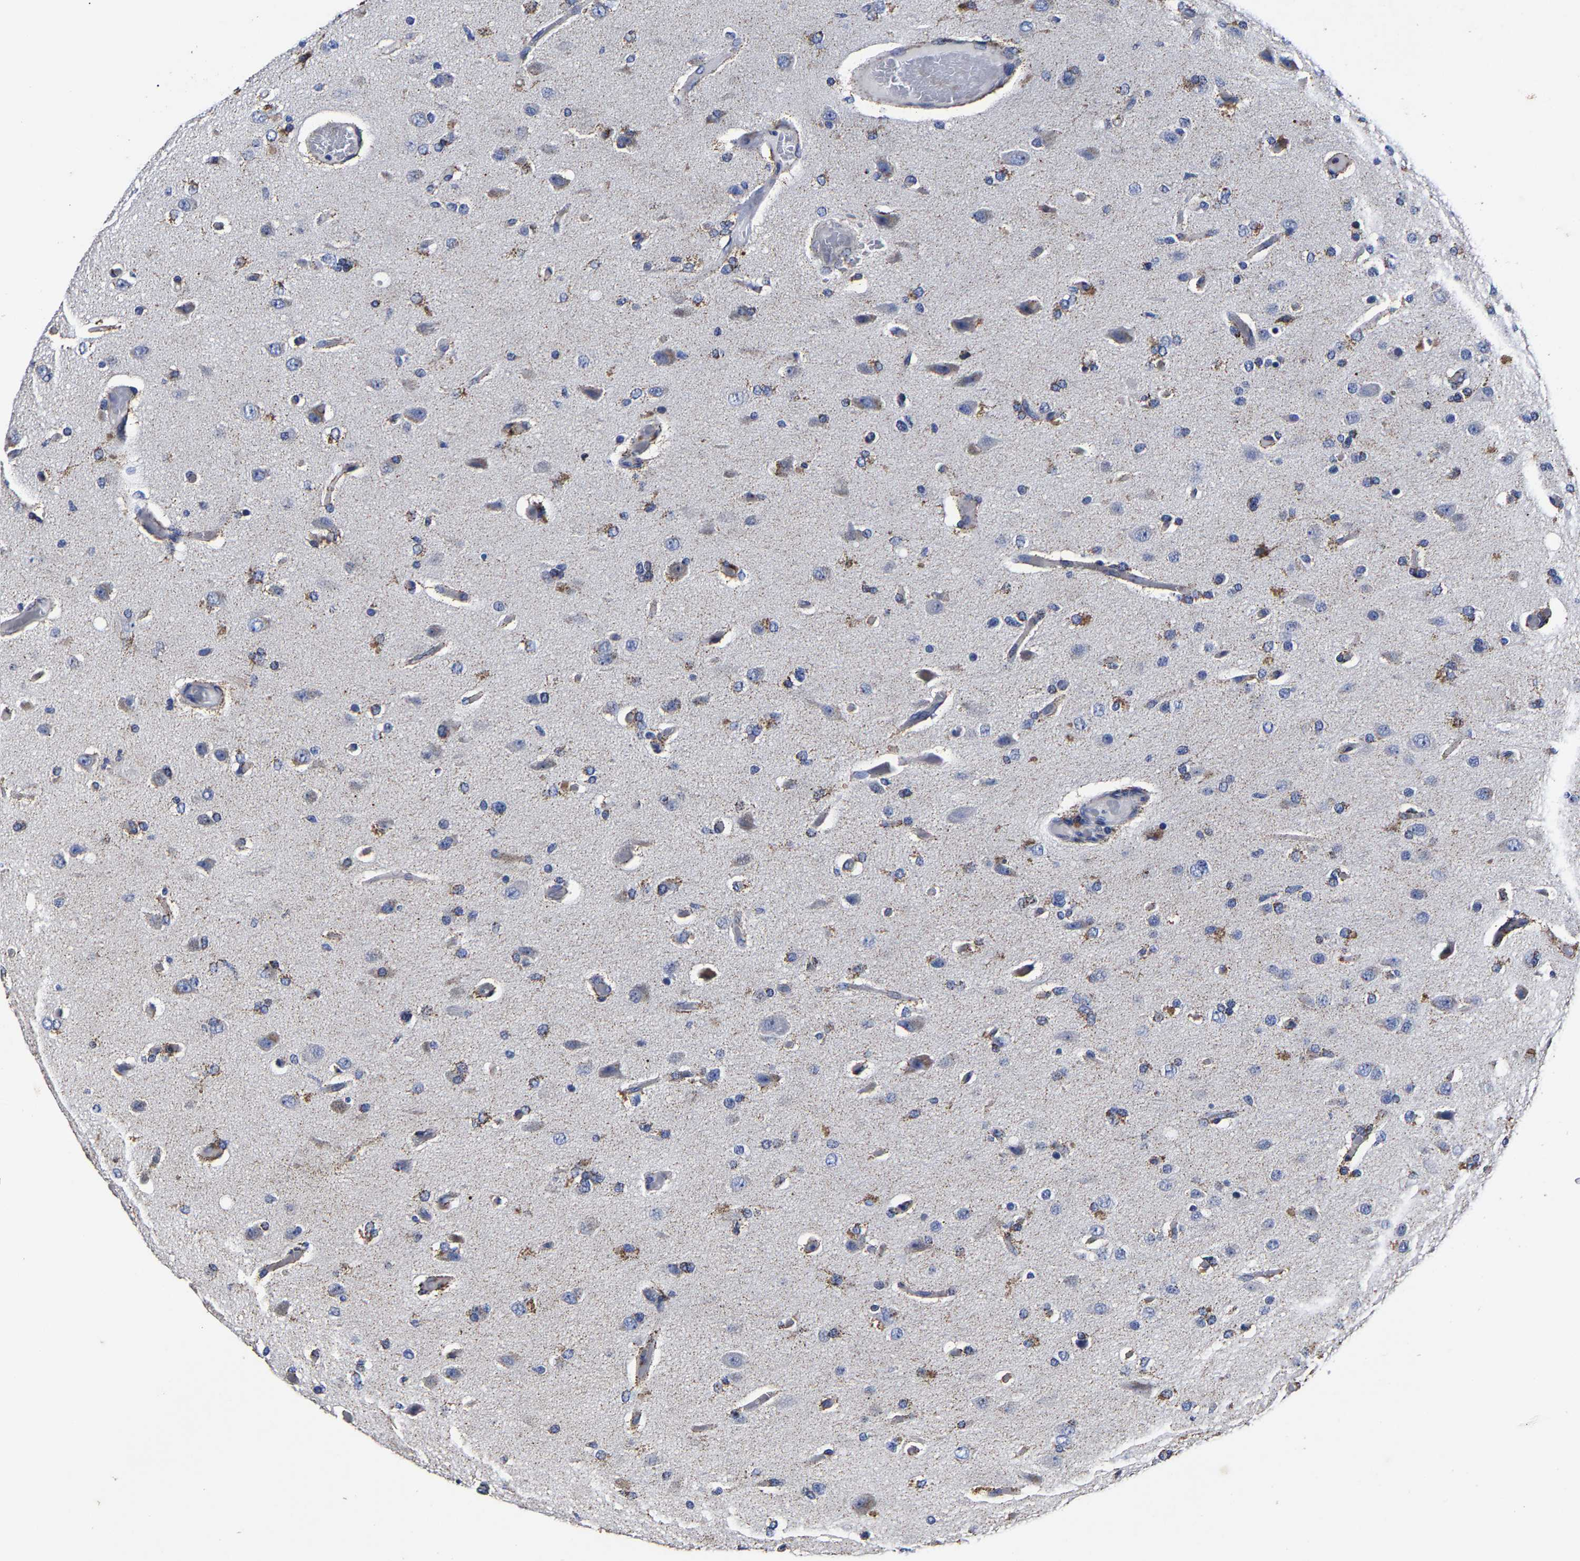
{"staining": {"intensity": "moderate", "quantity": "<25%", "location": "cytoplasmic/membranous"}, "tissue": "glioma", "cell_type": "Tumor cells", "image_type": "cancer", "snomed": [{"axis": "morphology", "description": "Normal tissue, NOS"}, {"axis": "morphology", "description": "Glioma, malignant, High grade"}, {"axis": "topography", "description": "Cerebral cortex"}], "caption": "Human glioma stained with a brown dye displays moderate cytoplasmic/membranous positive expression in about <25% of tumor cells.", "gene": "AASS", "patient": {"sex": "male", "age": 77}}